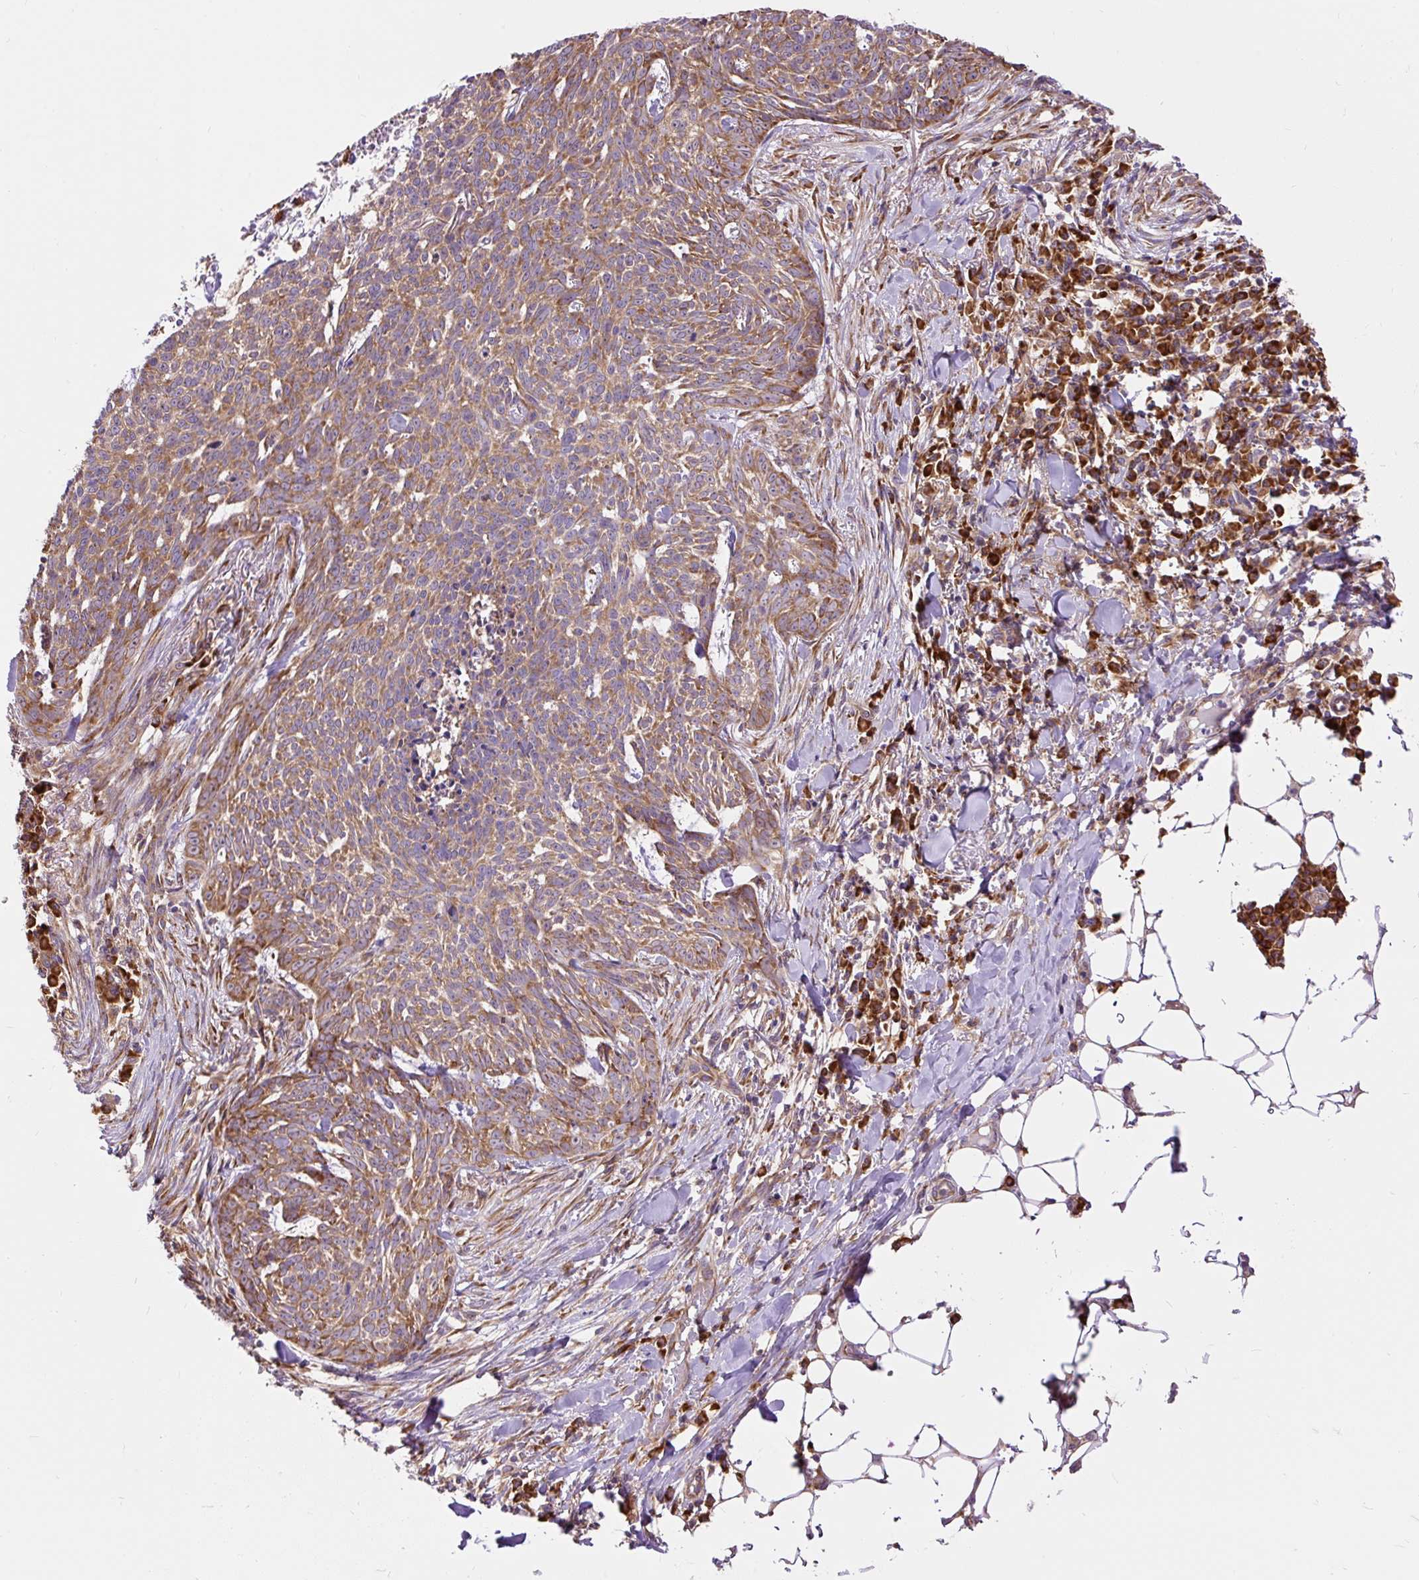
{"staining": {"intensity": "moderate", "quantity": ">75%", "location": "cytoplasmic/membranous"}, "tissue": "skin cancer", "cell_type": "Tumor cells", "image_type": "cancer", "snomed": [{"axis": "morphology", "description": "Basal cell carcinoma"}, {"axis": "topography", "description": "Skin"}], "caption": "Protein staining by immunohistochemistry shows moderate cytoplasmic/membranous staining in approximately >75% of tumor cells in basal cell carcinoma (skin).", "gene": "RPS5", "patient": {"sex": "female", "age": 93}}